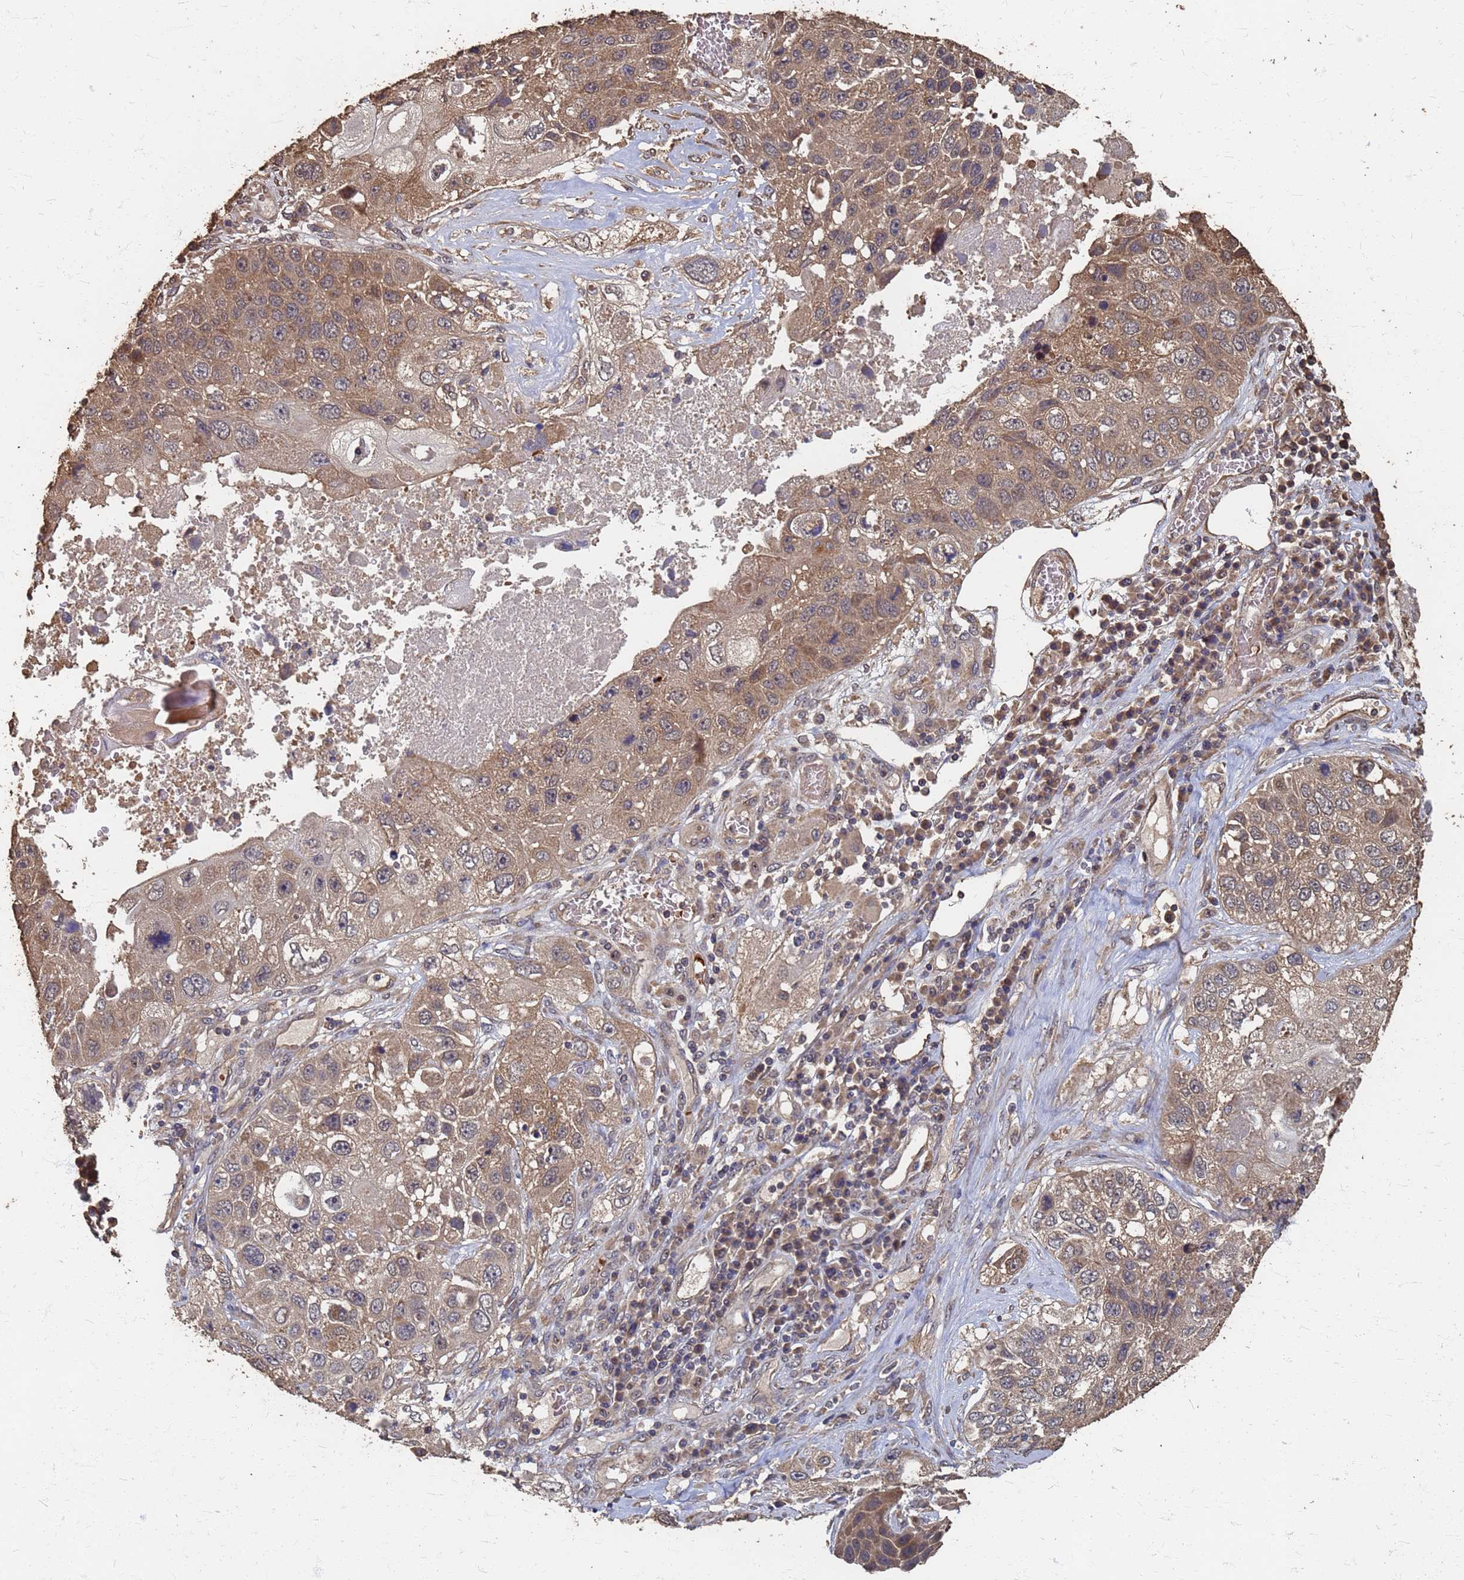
{"staining": {"intensity": "moderate", "quantity": ">75%", "location": "cytoplasmic/membranous"}, "tissue": "lung cancer", "cell_type": "Tumor cells", "image_type": "cancer", "snomed": [{"axis": "morphology", "description": "Squamous cell carcinoma, NOS"}, {"axis": "topography", "description": "Lung"}], "caption": "Human lung cancer (squamous cell carcinoma) stained for a protein (brown) displays moderate cytoplasmic/membranous positive staining in approximately >75% of tumor cells.", "gene": "DPH5", "patient": {"sex": "male", "age": 61}}